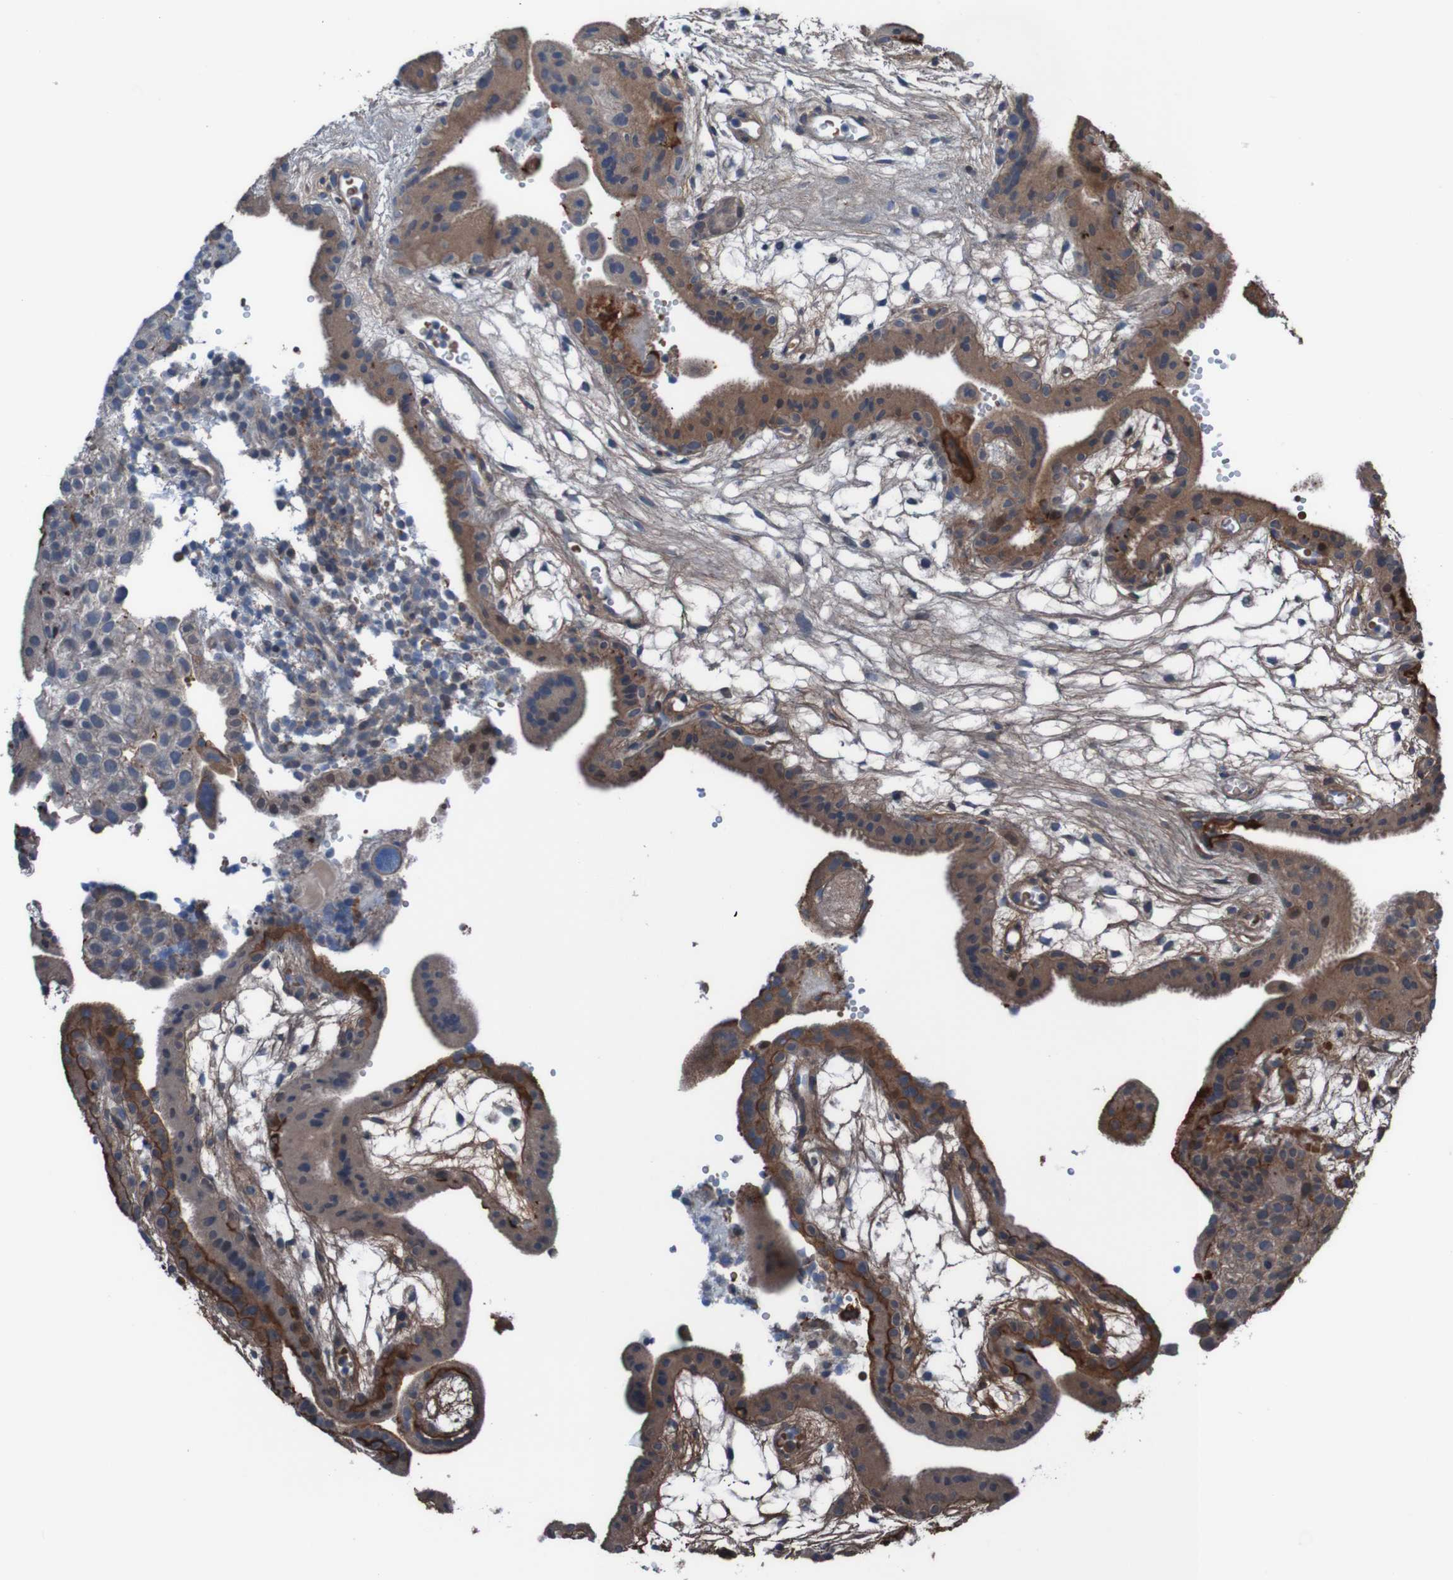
{"staining": {"intensity": "moderate", "quantity": ">75%", "location": "cytoplasmic/membranous"}, "tissue": "placenta", "cell_type": "Decidual cells", "image_type": "normal", "snomed": [{"axis": "morphology", "description": "Normal tissue, NOS"}, {"axis": "topography", "description": "Placenta"}], "caption": "Human placenta stained with a protein marker shows moderate staining in decidual cells.", "gene": "PDGFB", "patient": {"sex": "female", "age": 18}}